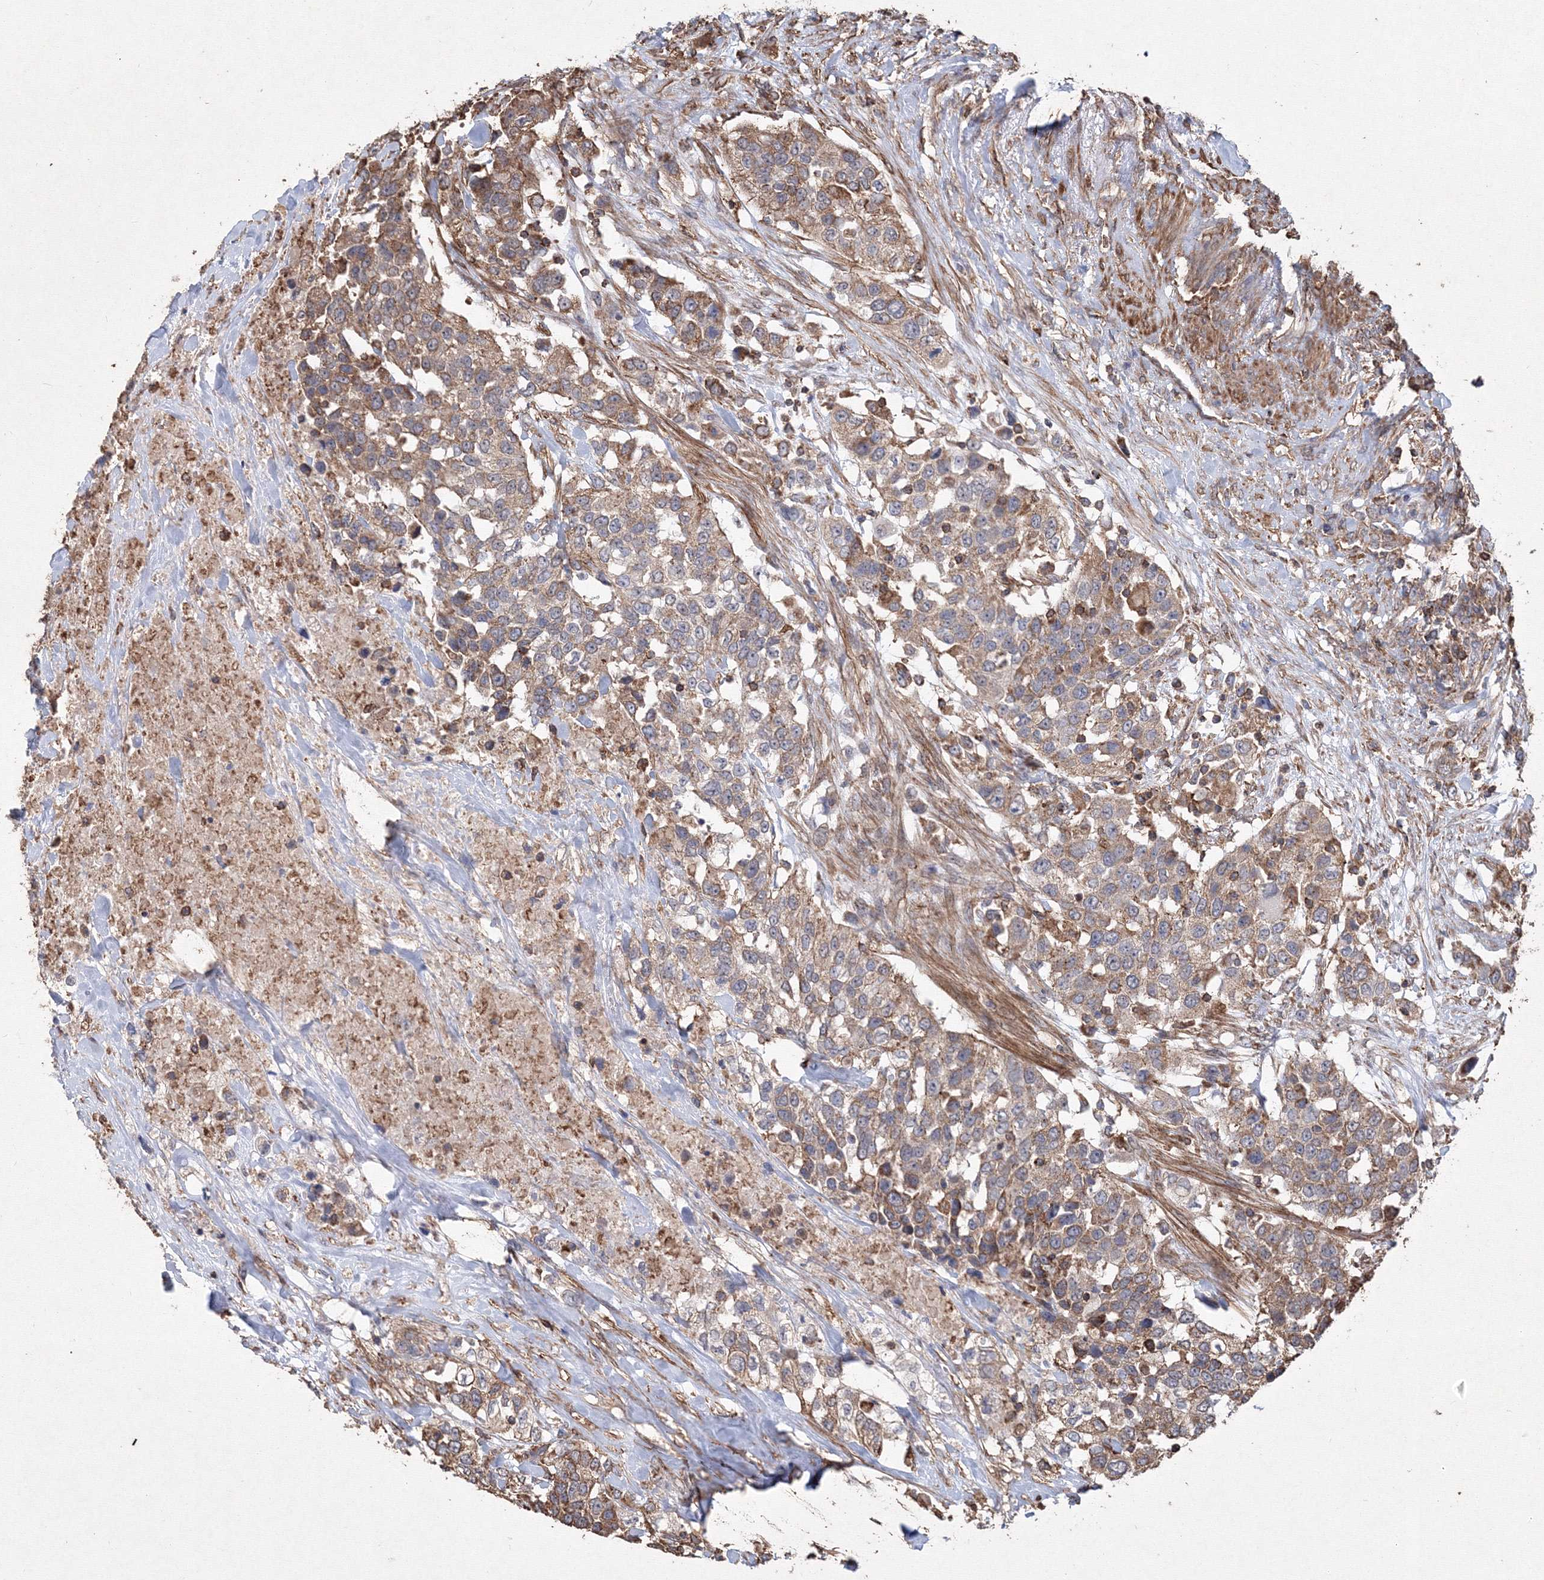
{"staining": {"intensity": "moderate", "quantity": "25%-75%", "location": "cytoplasmic/membranous"}, "tissue": "urothelial cancer", "cell_type": "Tumor cells", "image_type": "cancer", "snomed": [{"axis": "morphology", "description": "Urothelial carcinoma, High grade"}, {"axis": "topography", "description": "Urinary bladder"}], "caption": "Immunohistochemical staining of urothelial cancer reveals moderate cytoplasmic/membranous protein staining in about 25%-75% of tumor cells. Ihc stains the protein in brown and the nuclei are stained blue.", "gene": "TMEM139", "patient": {"sex": "female", "age": 80}}